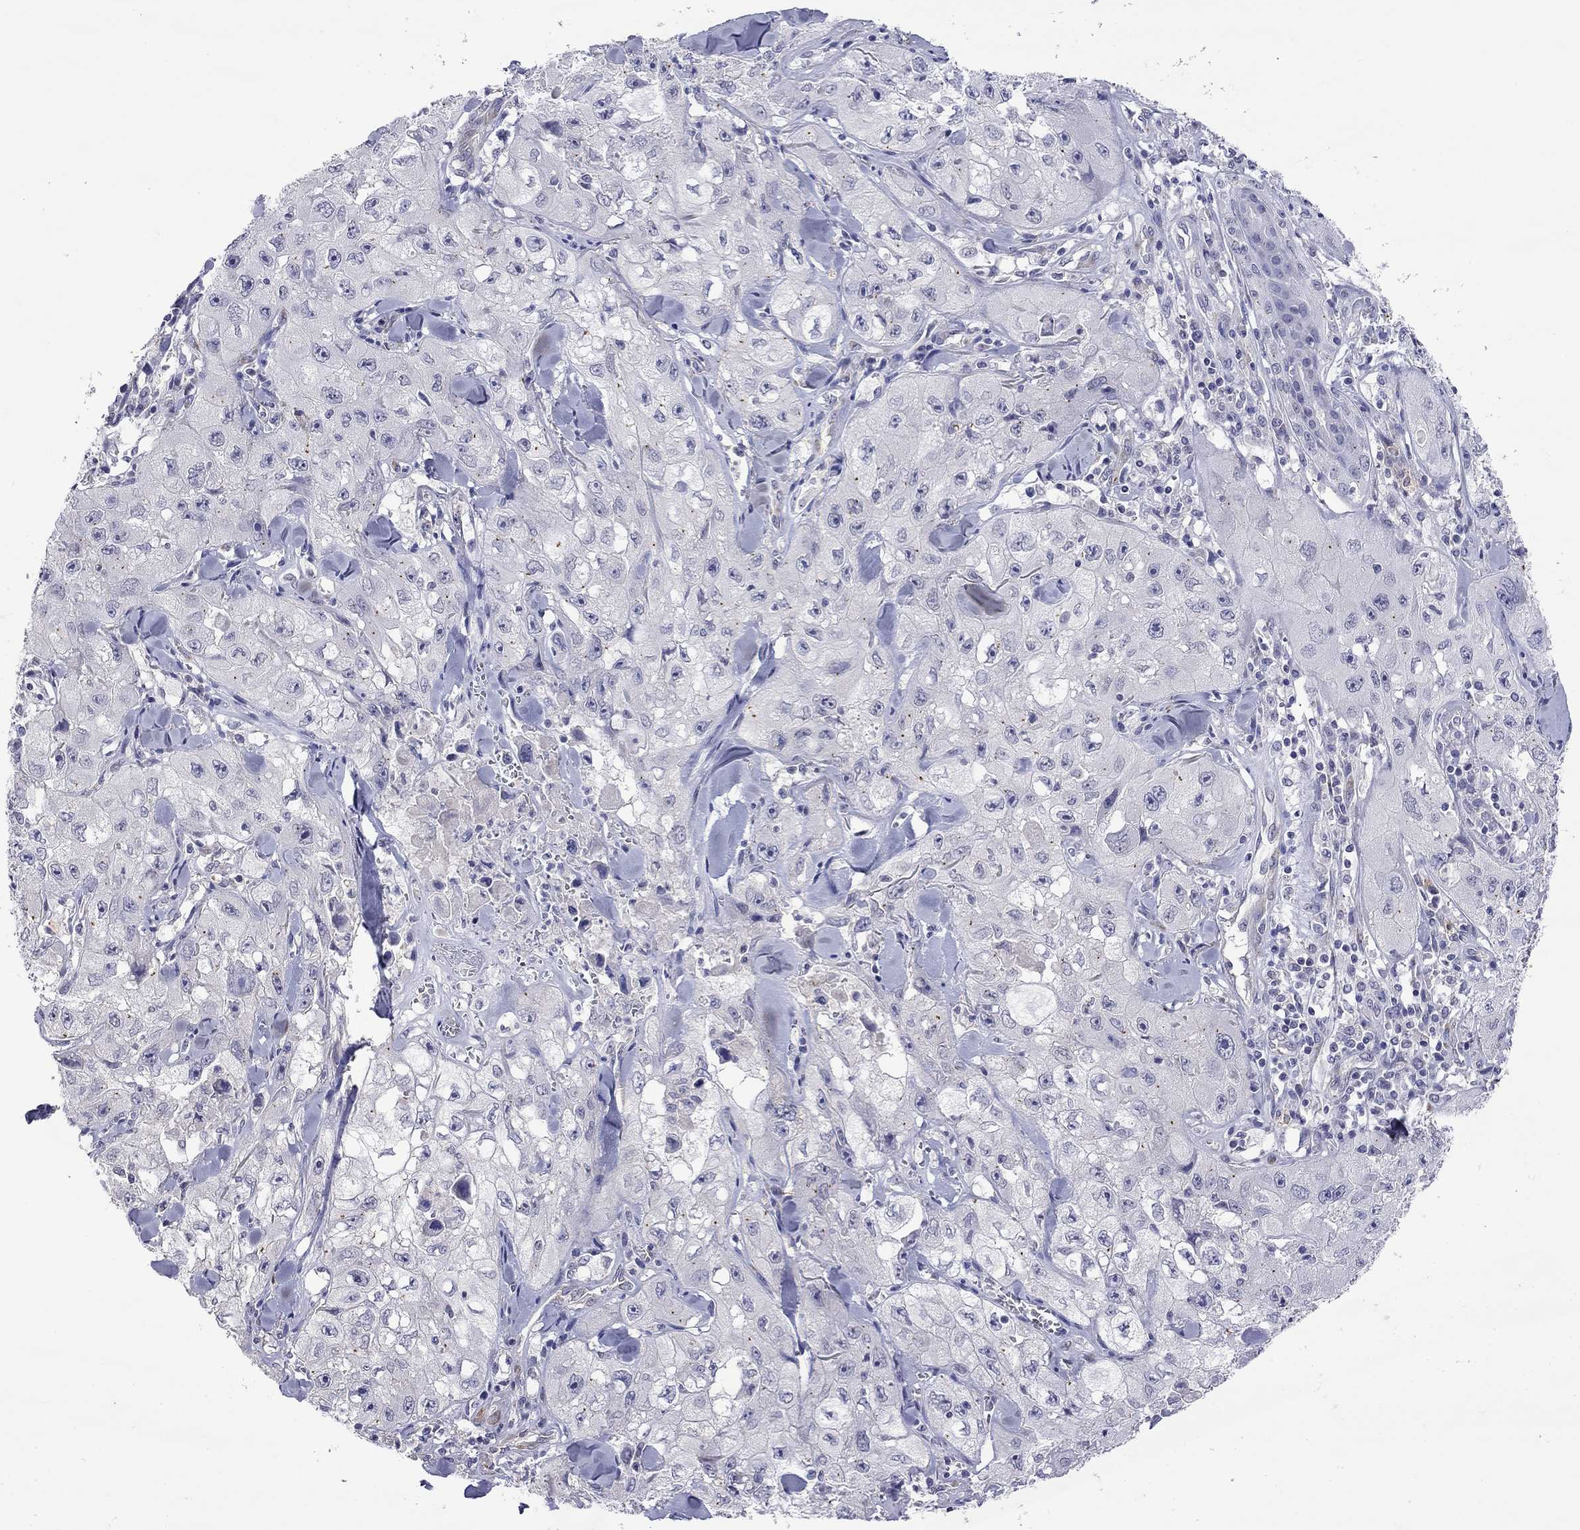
{"staining": {"intensity": "negative", "quantity": "none", "location": "none"}, "tissue": "skin cancer", "cell_type": "Tumor cells", "image_type": "cancer", "snomed": [{"axis": "morphology", "description": "Squamous cell carcinoma, NOS"}, {"axis": "topography", "description": "Skin"}, {"axis": "topography", "description": "Subcutis"}], "caption": "Immunohistochemistry (IHC) photomicrograph of neoplastic tissue: squamous cell carcinoma (skin) stained with DAB exhibits no significant protein positivity in tumor cells.", "gene": "WNK3", "patient": {"sex": "male", "age": 73}}